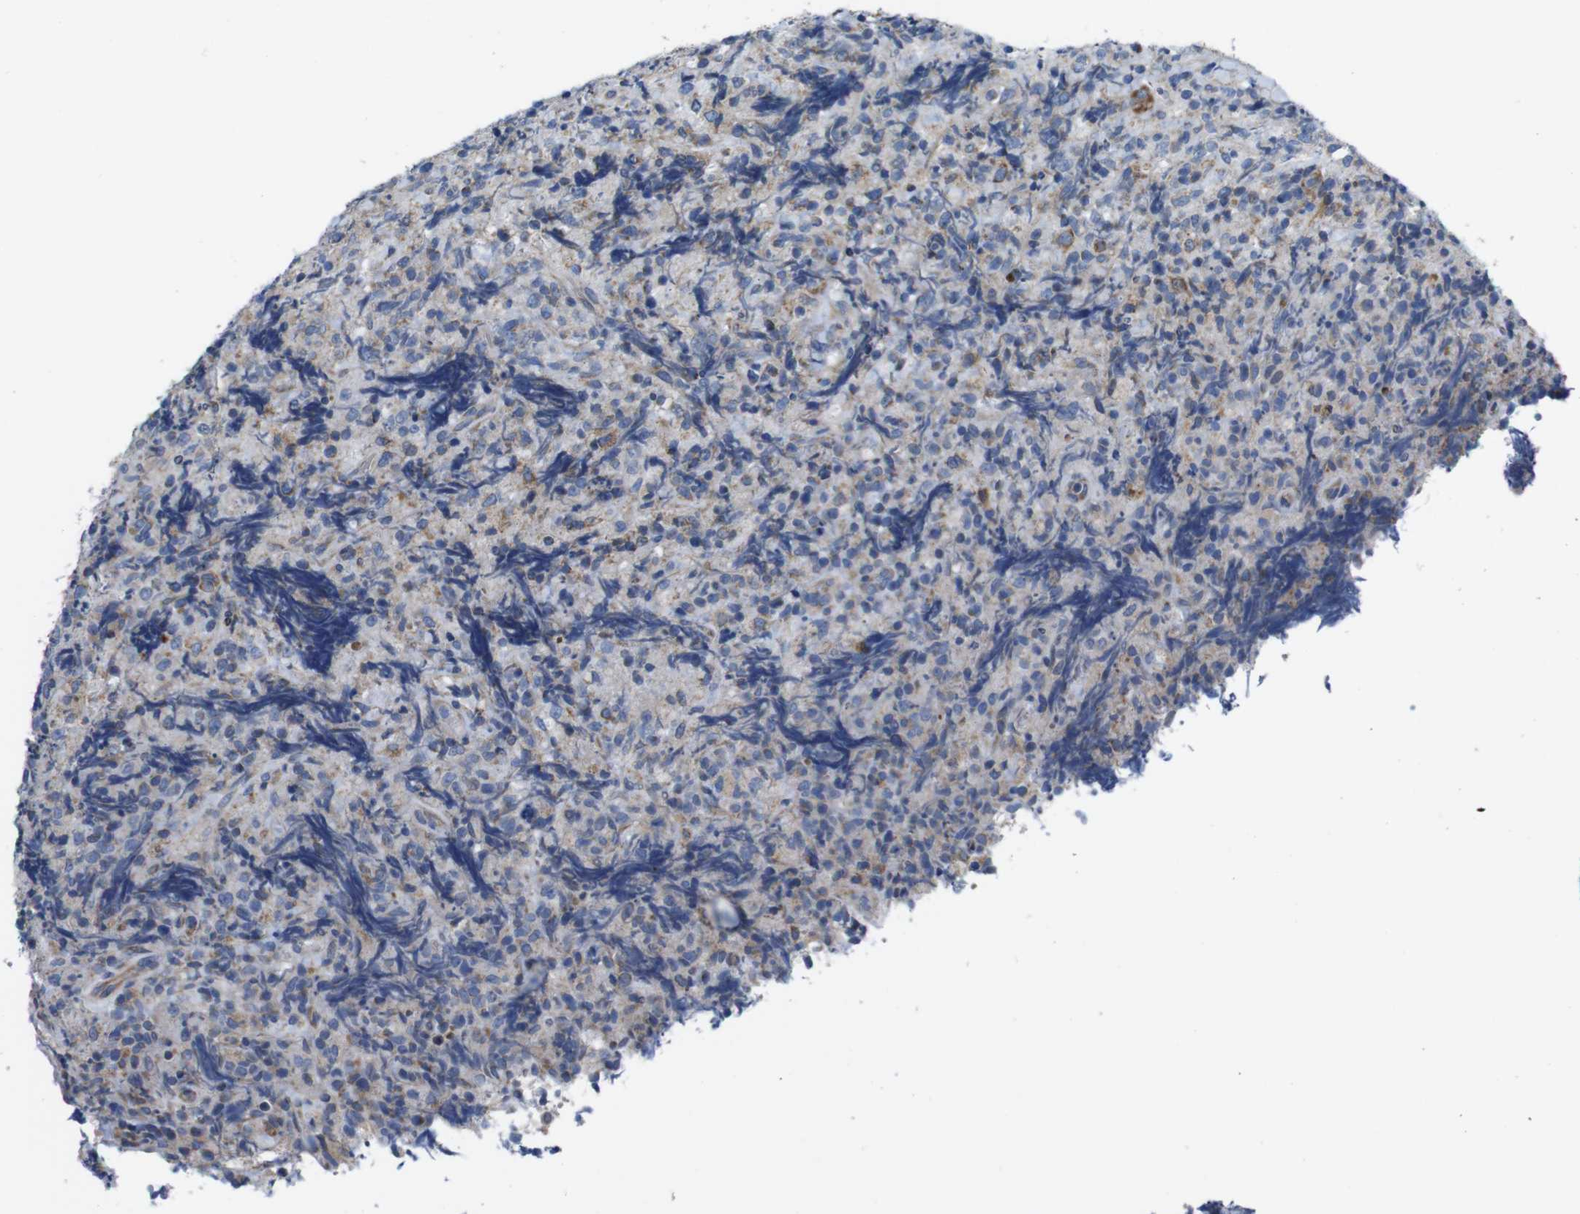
{"staining": {"intensity": "moderate", "quantity": "25%-75%", "location": "cytoplasmic/membranous"}, "tissue": "lymphoma", "cell_type": "Tumor cells", "image_type": "cancer", "snomed": [{"axis": "morphology", "description": "Malignant lymphoma, non-Hodgkin's type, High grade"}, {"axis": "topography", "description": "Tonsil"}], "caption": "Moderate cytoplasmic/membranous staining for a protein is identified in about 25%-75% of tumor cells of malignant lymphoma, non-Hodgkin's type (high-grade) using immunohistochemistry (IHC).", "gene": "PDCD1LG2", "patient": {"sex": "female", "age": 36}}